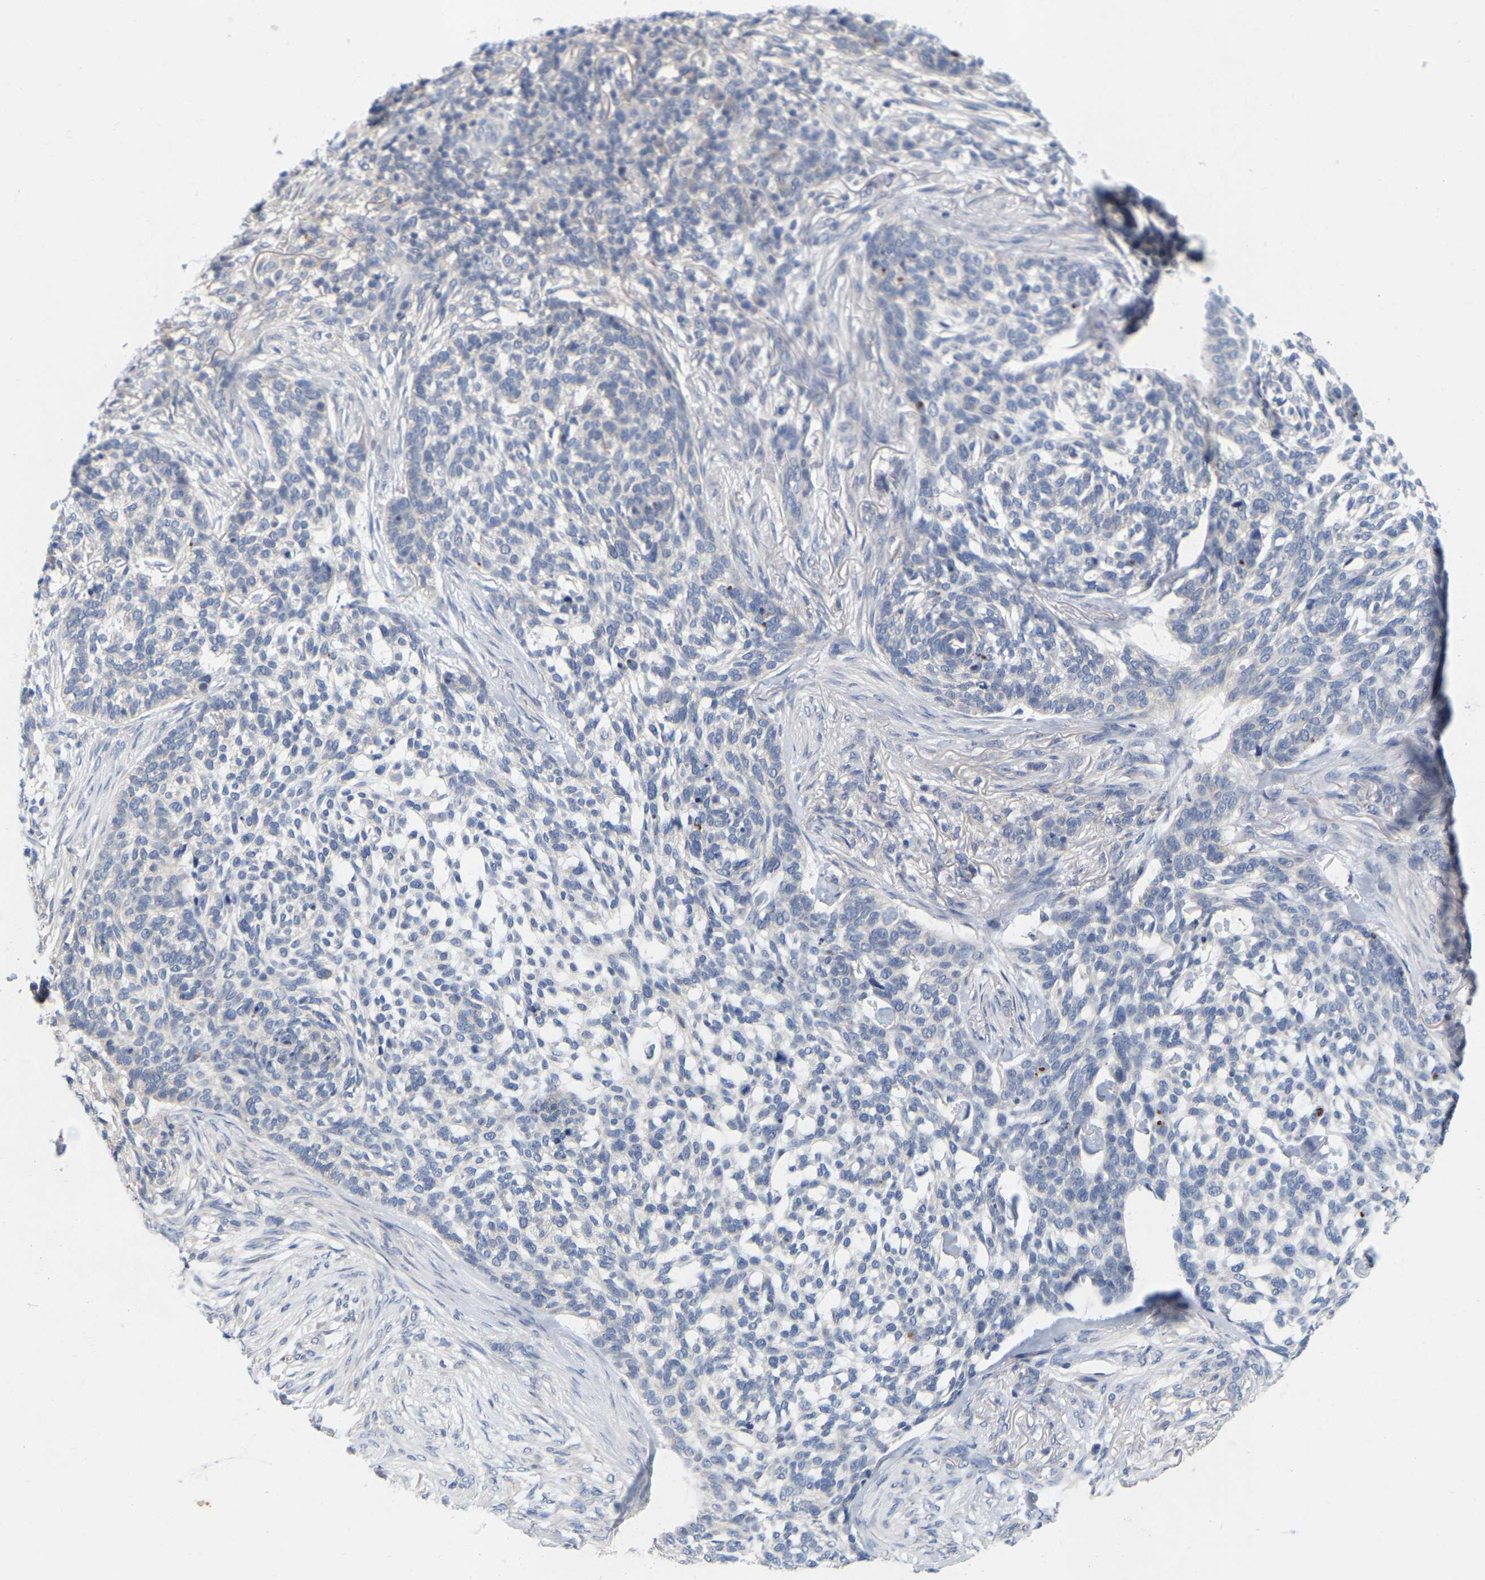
{"staining": {"intensity": "negative", "quantity": "none", "location": "none"}, "tissue": "skin cancer", "cell_type": "Tumor cells", "image_type": "cancer", "snomed": [{"axis": "morphology", "description": "Basal cell carcinoma"}, {"axis": "topography", "description": "Skin"}], "caption": "Immunohistochemical staining of skin cancer reveals no significant expression in tumor cells.", "gene": "WIPI2", "patient": {"sex": "female", "age": 64}}